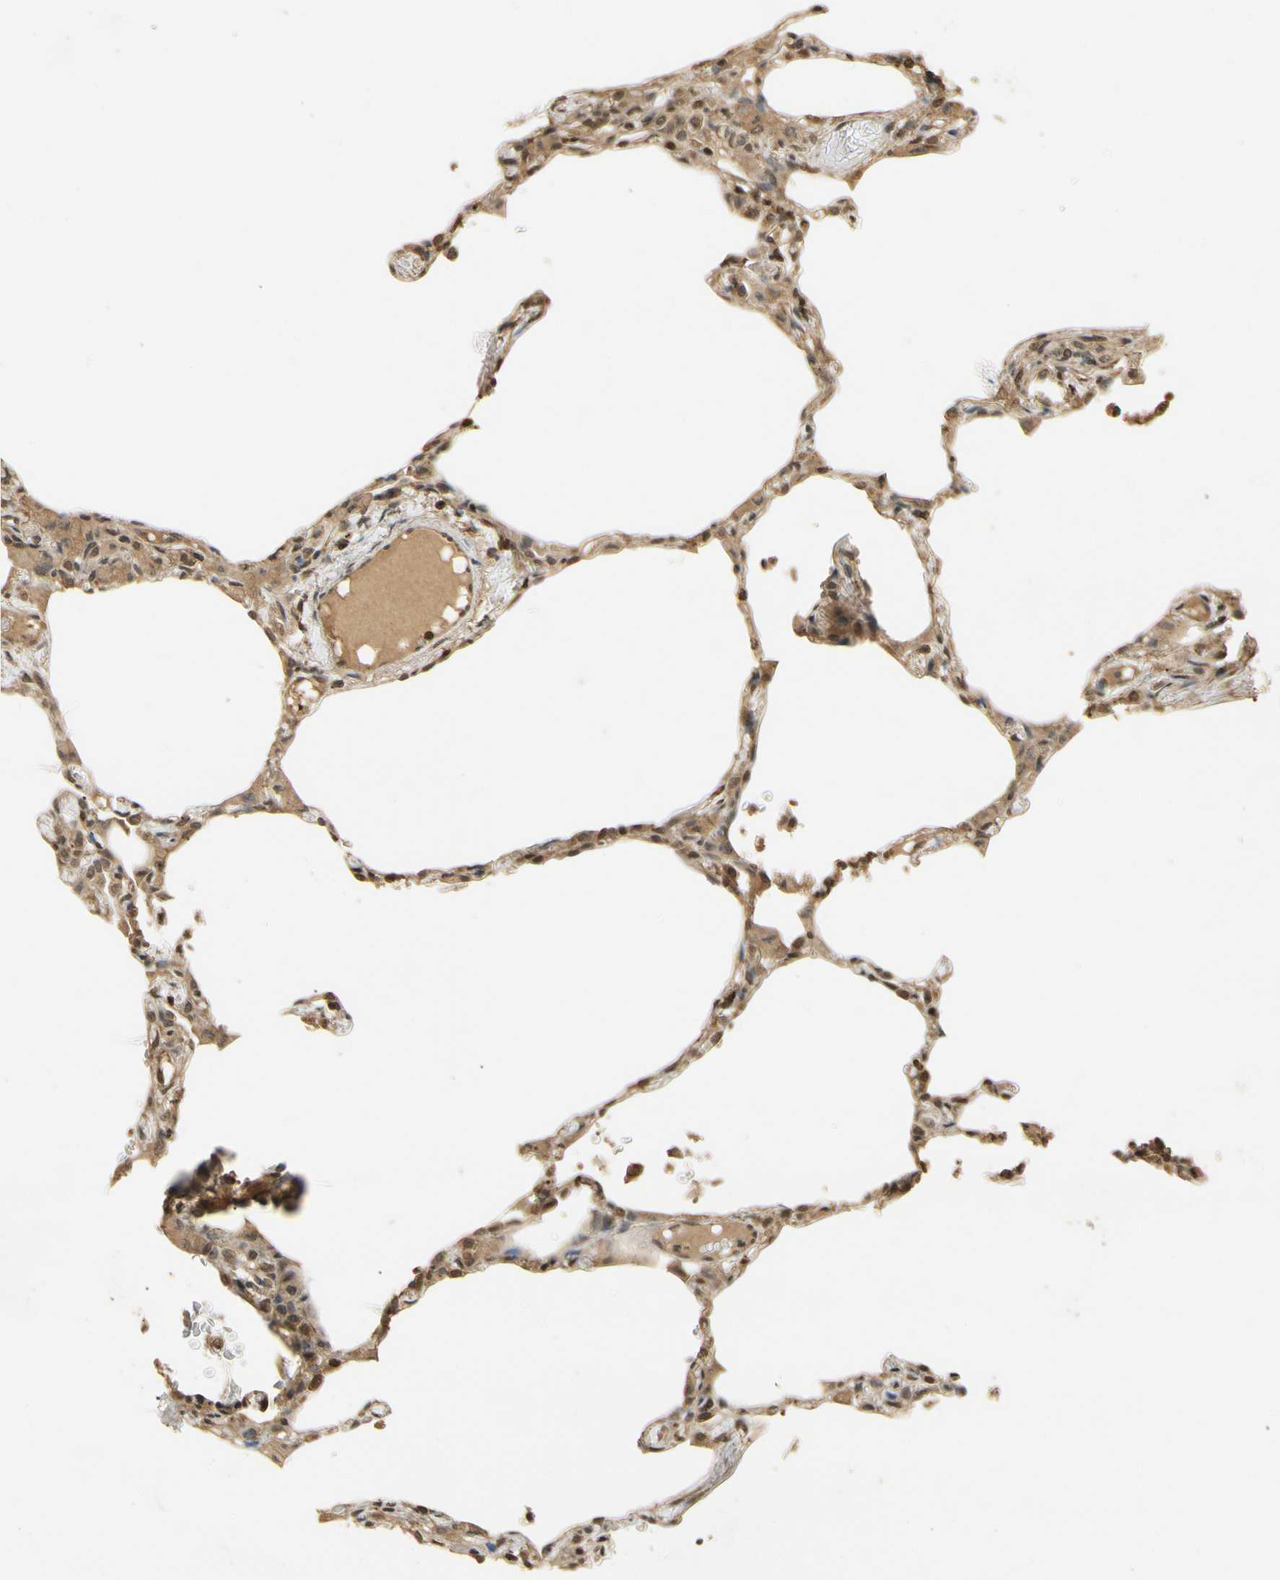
{"staining": {"intensity": "moderate", "quantity": ">75%", "location": "cytoplasmic/membranous"}, "tissue": "lung", "cell_type": "Alveolar cells", "image_type": "normal", "snomed": [{"axis": "morphology", "description": "Normal tissue, NOS"}, {"axis": "topography", "description": "Lung"}], "caption": "Lung stained with IHC demonstrates moderate cytoplasmic/membranous positivity in about >75% of alveolar cells.", "gene": "SOD1", "patient": {"sex": "female", "age": 49}}